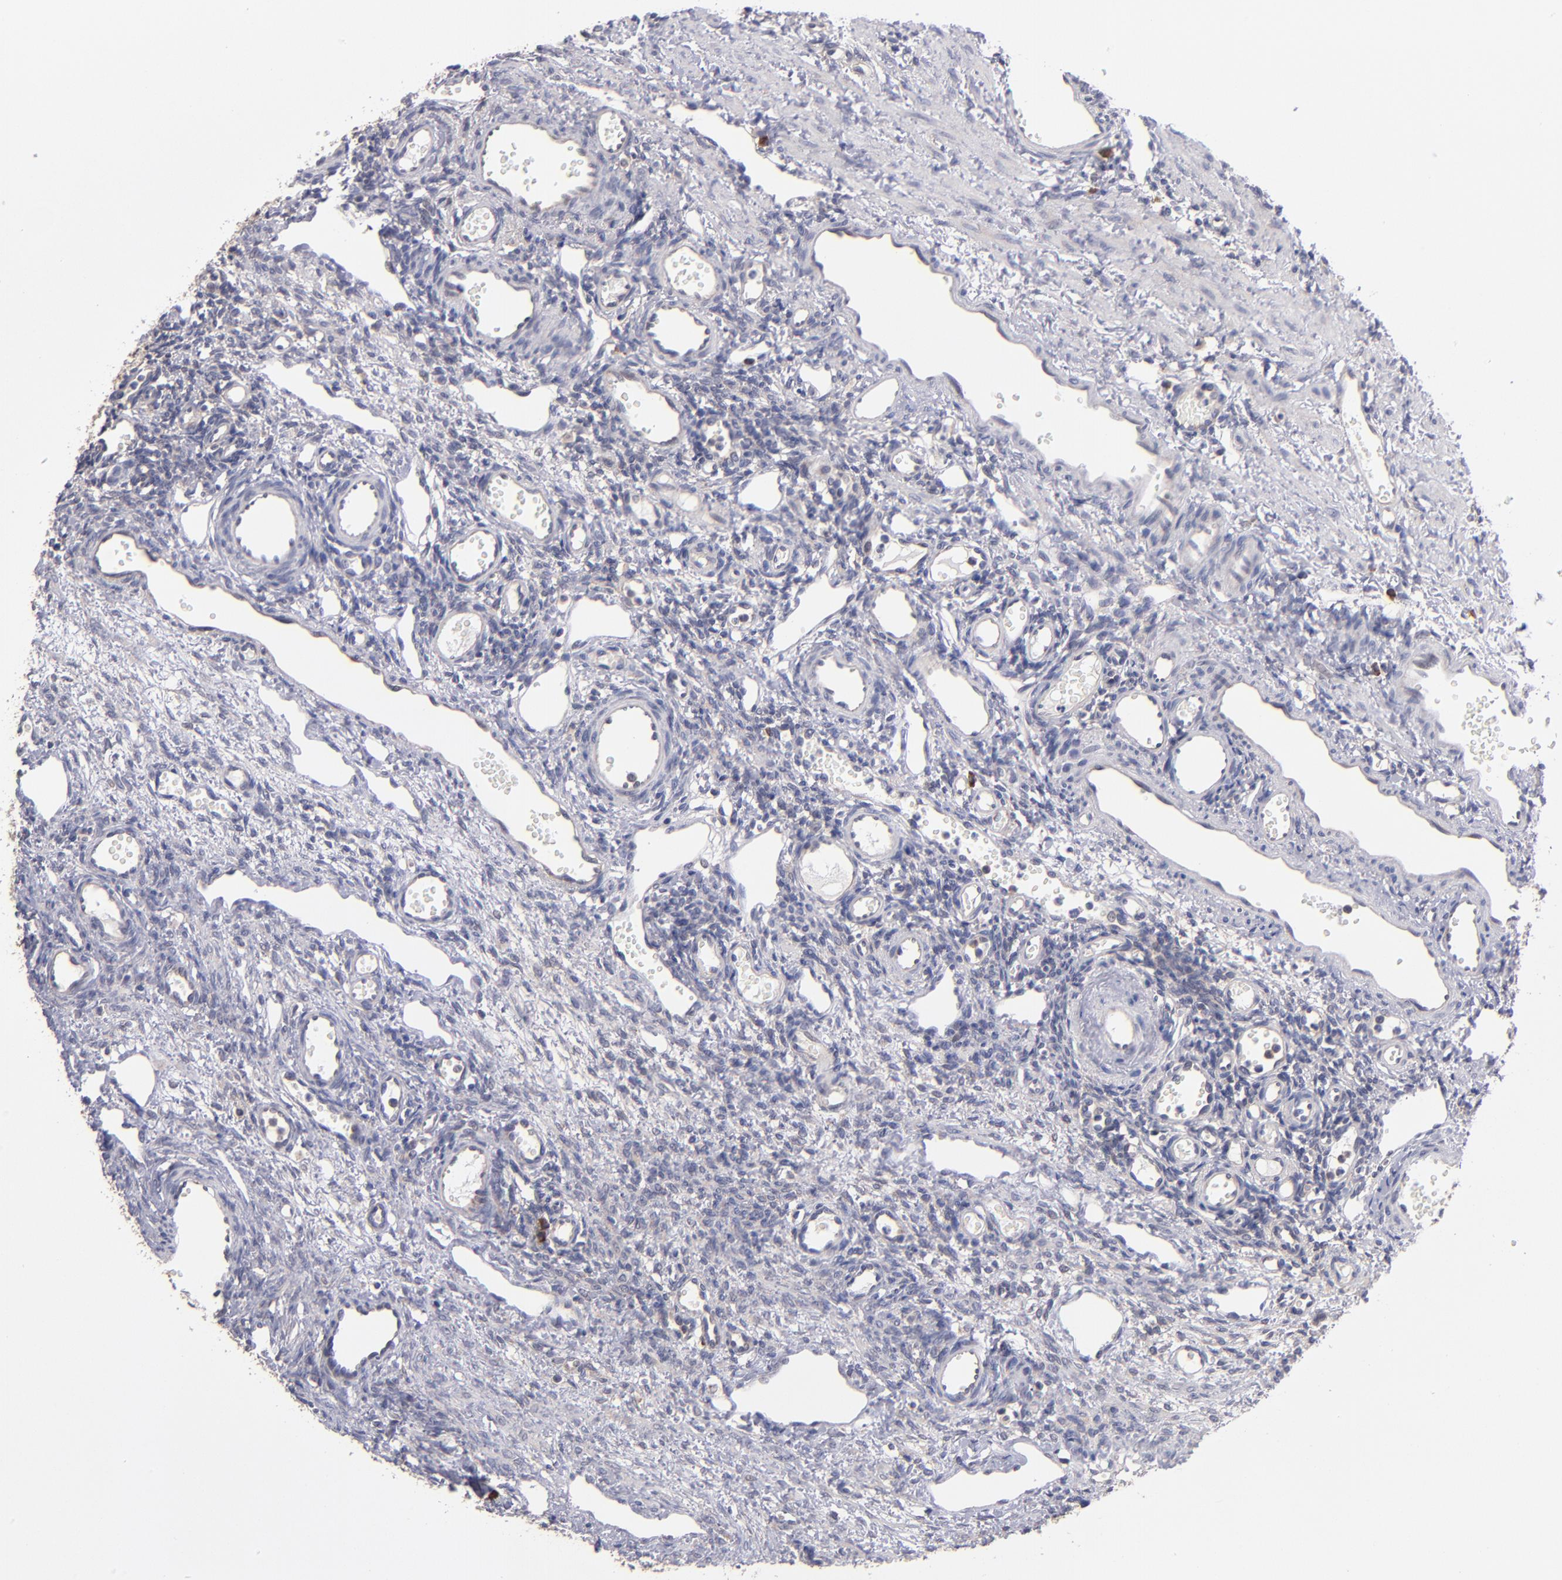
{"staining": {"intensity": "weak", "quantity": ">75%", "location": "cytoplasmic/membranous"}, "tissue": "ovary", "cell_type": "Follicle cells", "image_type": "normal", "snomed": [{"axis": "morphology", "description": "Normal tissue, NOS"}, {"axis": "topography", "description": "Ovary"}], "caption": "A micrograph of human ovary stained for a protein exhibits weak cytoplasmic/membranous brown staining in follicle cells.", "gene": "EIF3L", "patient": {"sex": "female", "age": 33}}